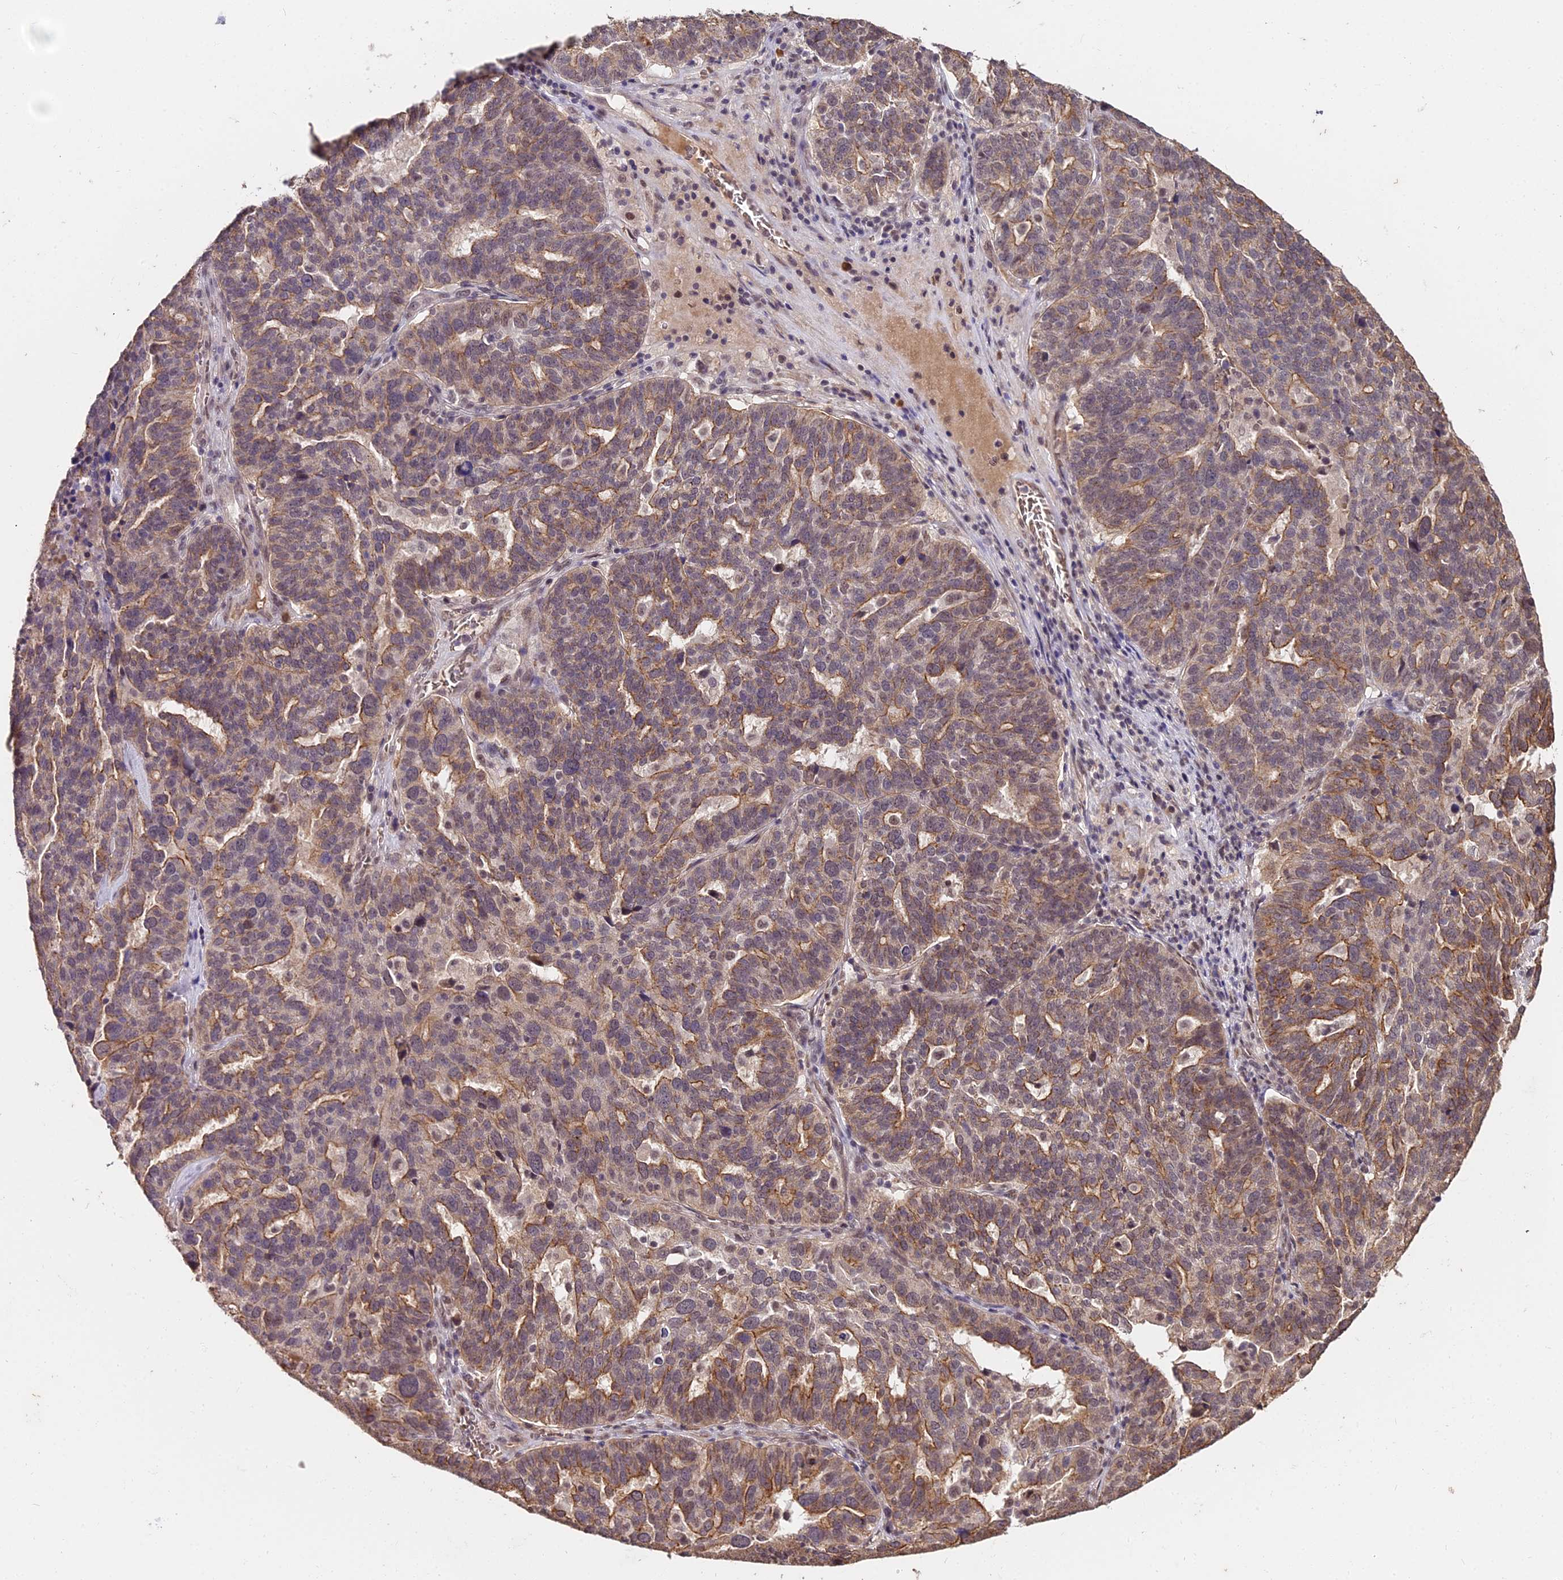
{"staining": {"intensity": "moderate", "quantity": "25%-75%", "location": "cytoplasmic/membranous"}, "tissue": "ovarian cancer", "cell_type": "Tumor cells", "image_type": "cancer", "snomed": [{"axis": "morphology", "description": "Cystadenocarcinoma, serous, NOS"}, {"axis": "topography", "description": "Ovary"}], "caption": "Ovarian cancer stained with DAB (3,3'-diaminobenzidine) IHC displays medium levels of moderate cytoplasmic/membranous expression in approximately 25%-75% of tumor cells.", "gene": "ZDBF2", "patient": {"sex": "female", "age": 59}}